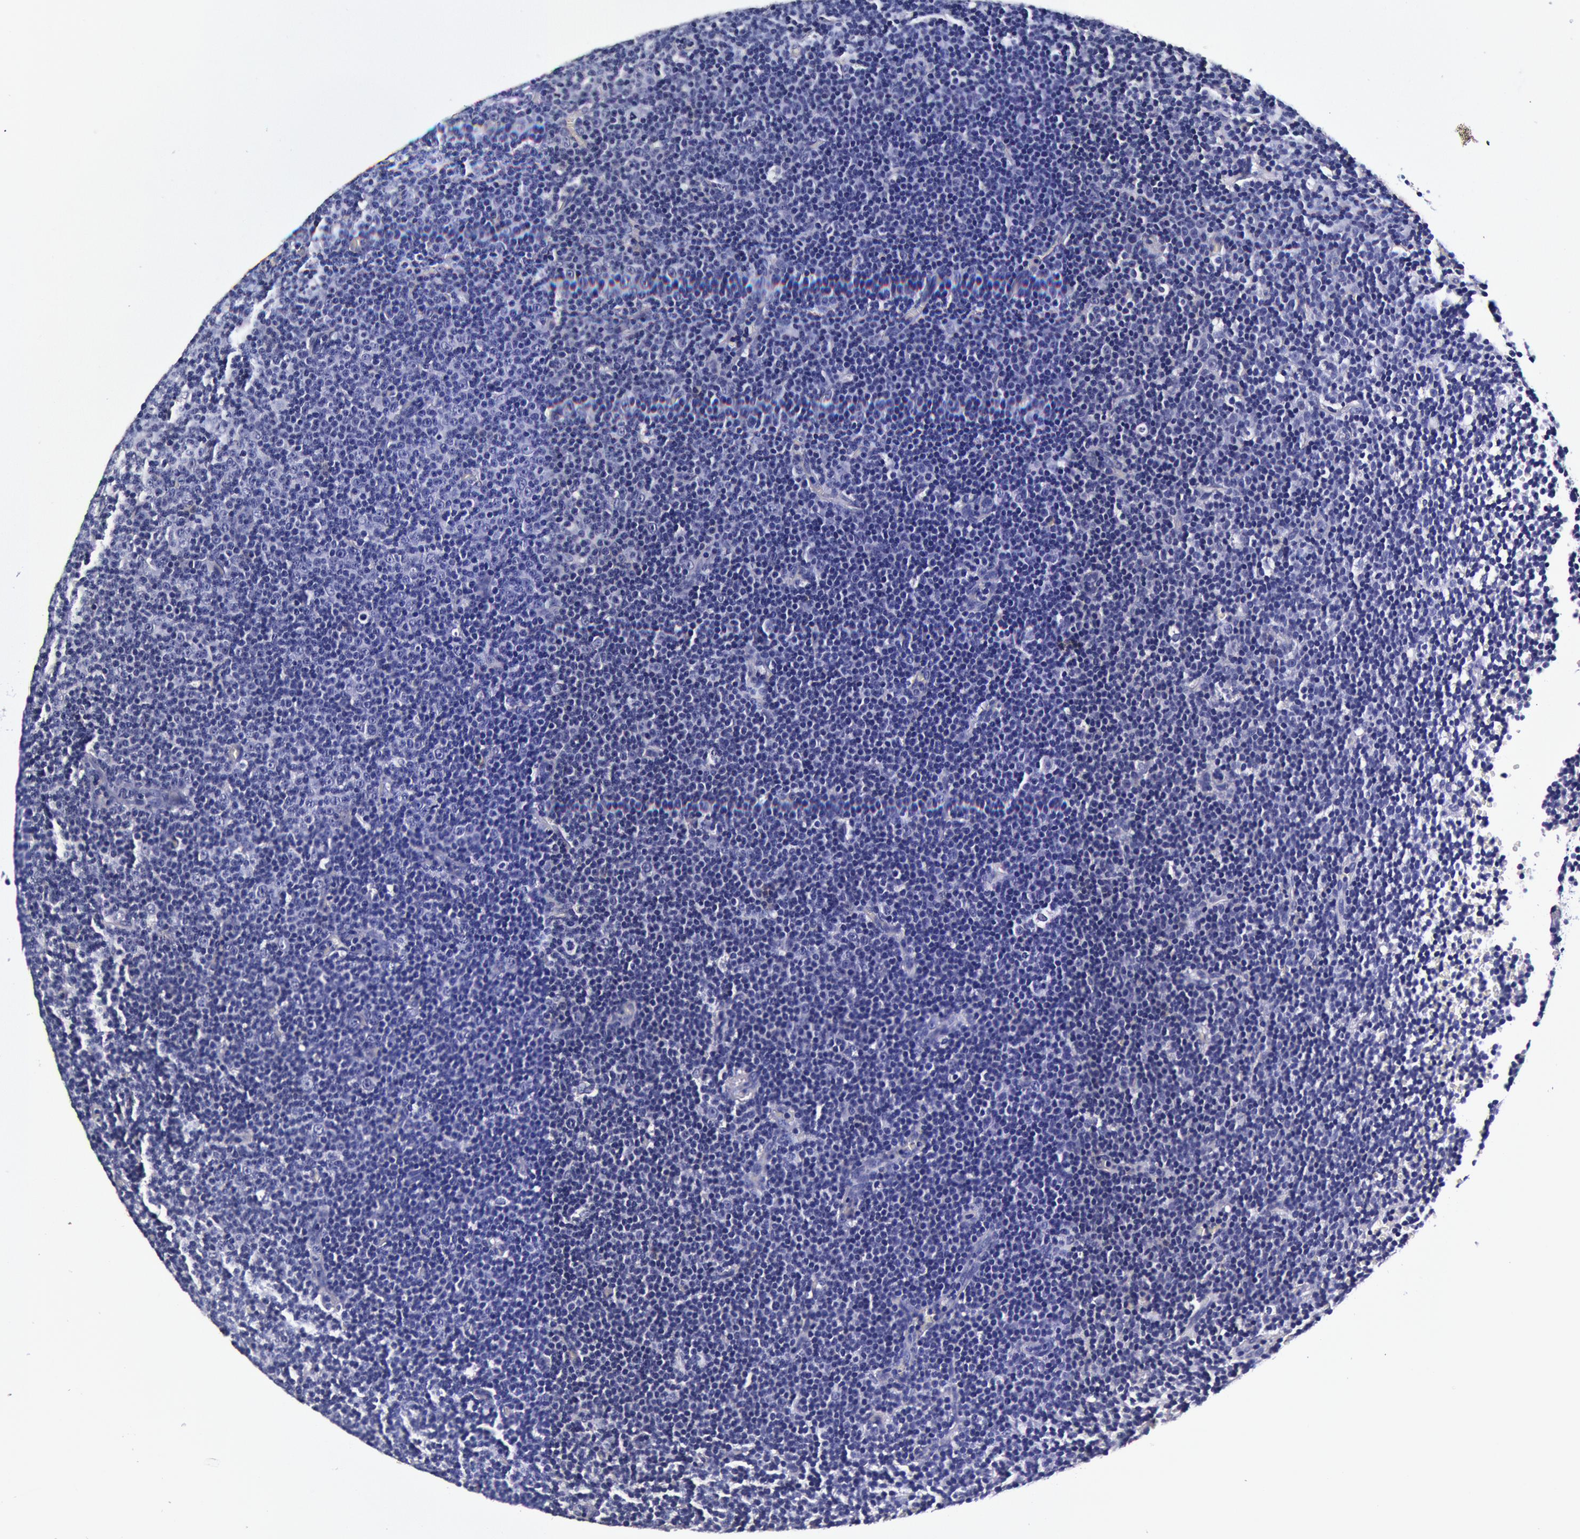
{"staining": {"intensity": "negative", "quantity": "none", "location": "none"}, "tissue": "lymphoma", "cell_type": "Tumor cells", "image_type": "cancer", "snomed": [{"axis": "morphology", "description": "Malignant lymphoma, non-Hodgkin's type, Low grade"}, {"axis": "topography", "description": "Lymph node"}], "caption": "There is no significant expression in tumor cells of lymphoma.", "gene": "CCDC22", "patient": {"sex": "male", "age": 57}}